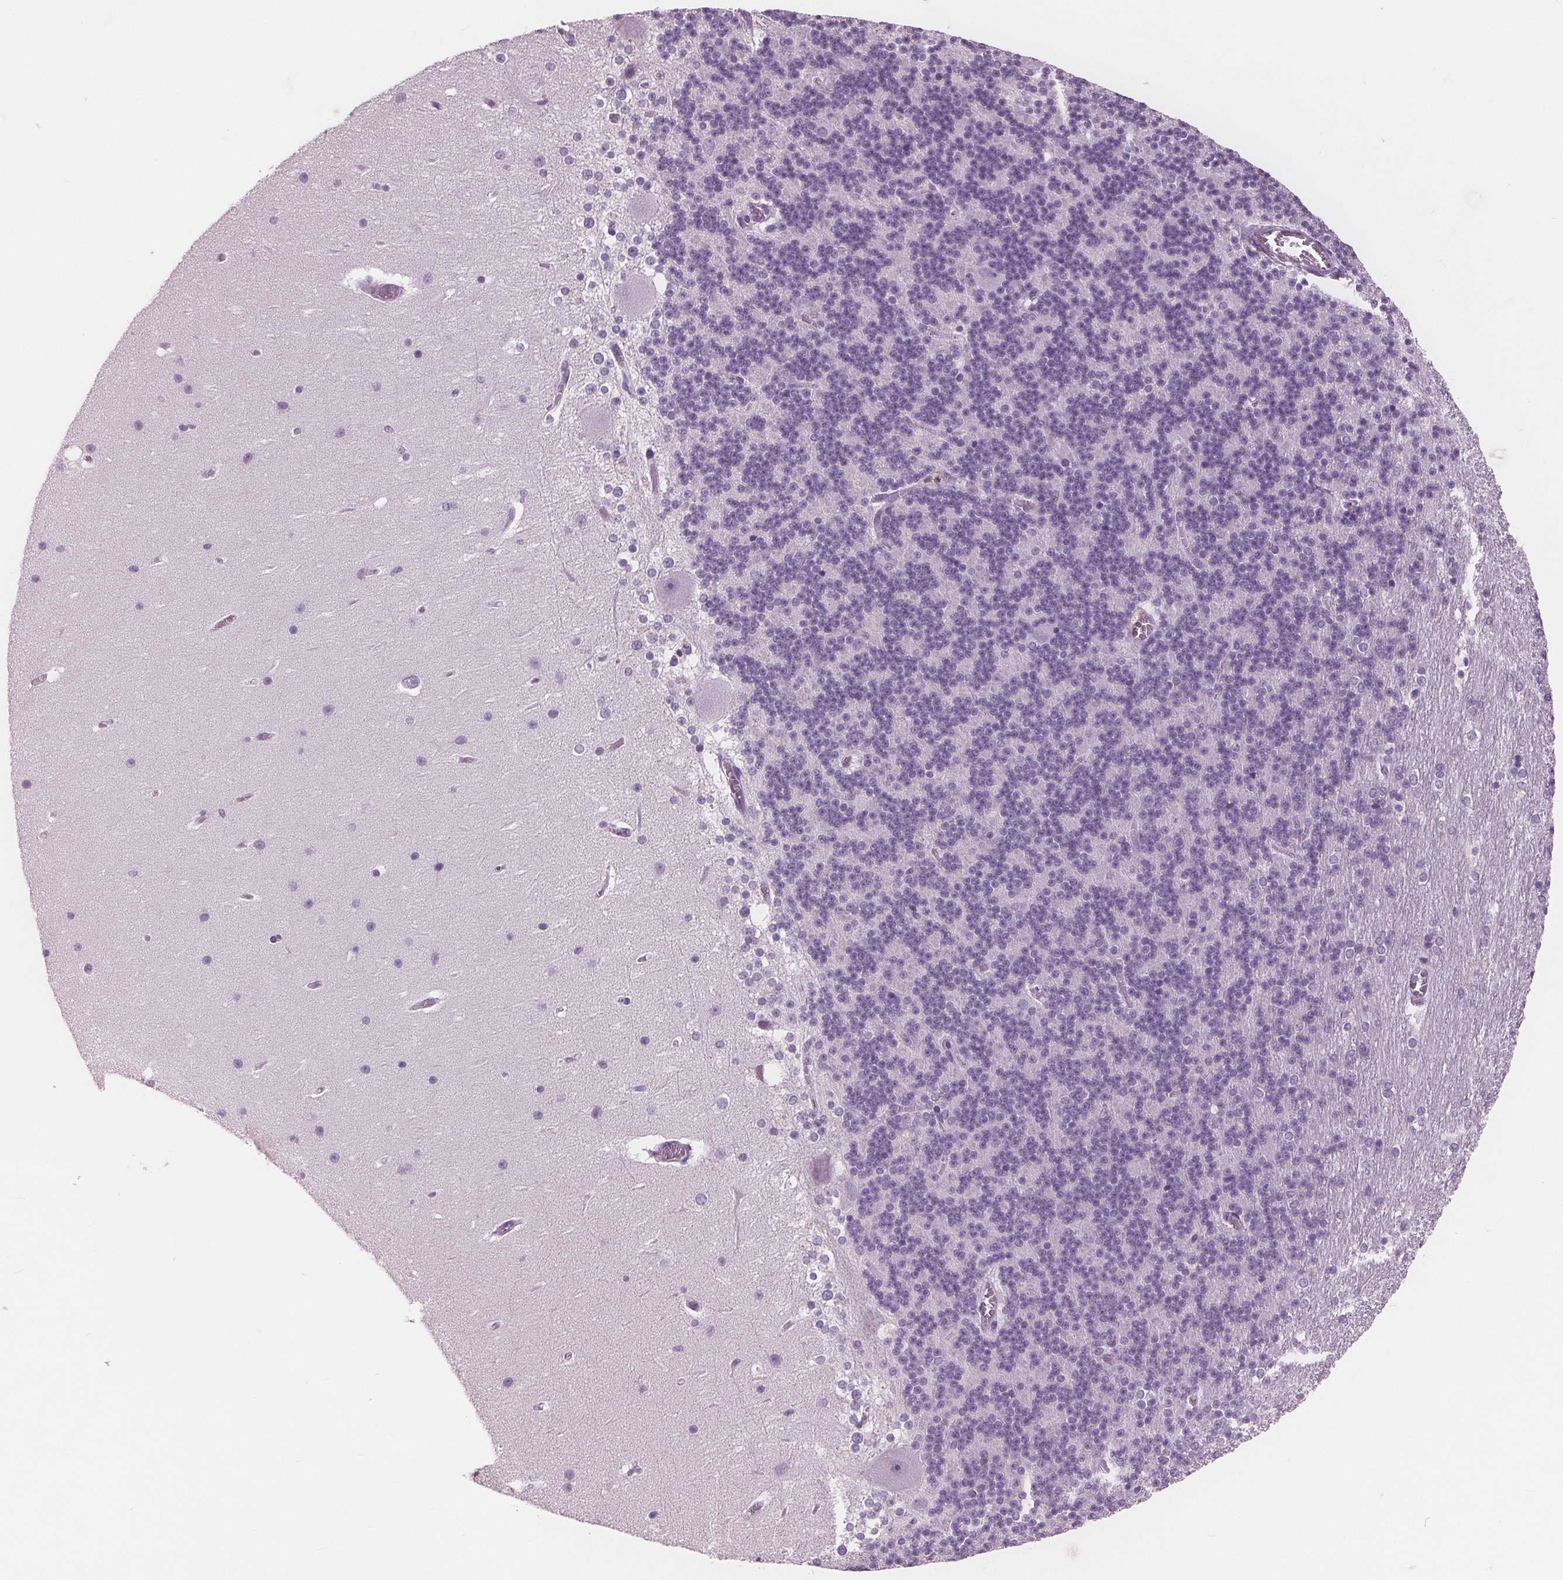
{"staining": {"intensity": "negative", "quantity": "none", "location": "none"}, "tissue": "cerebellum", "cell_type": "Cells in granular layer", "image_type": "normal", "snomed": [{"axis": "morphology", "description": "Normal tissue, NOS"}, {"axis": "topography", "description": "Cerebellum"}], "caption": "DAB immunohistochemical staining of benign cerebellum exhibits no significant expression in cells in granular layer. Nuclei are stained in blue.", "gene": "AMBP", "patient": {"sex": "female", "age": 19}}